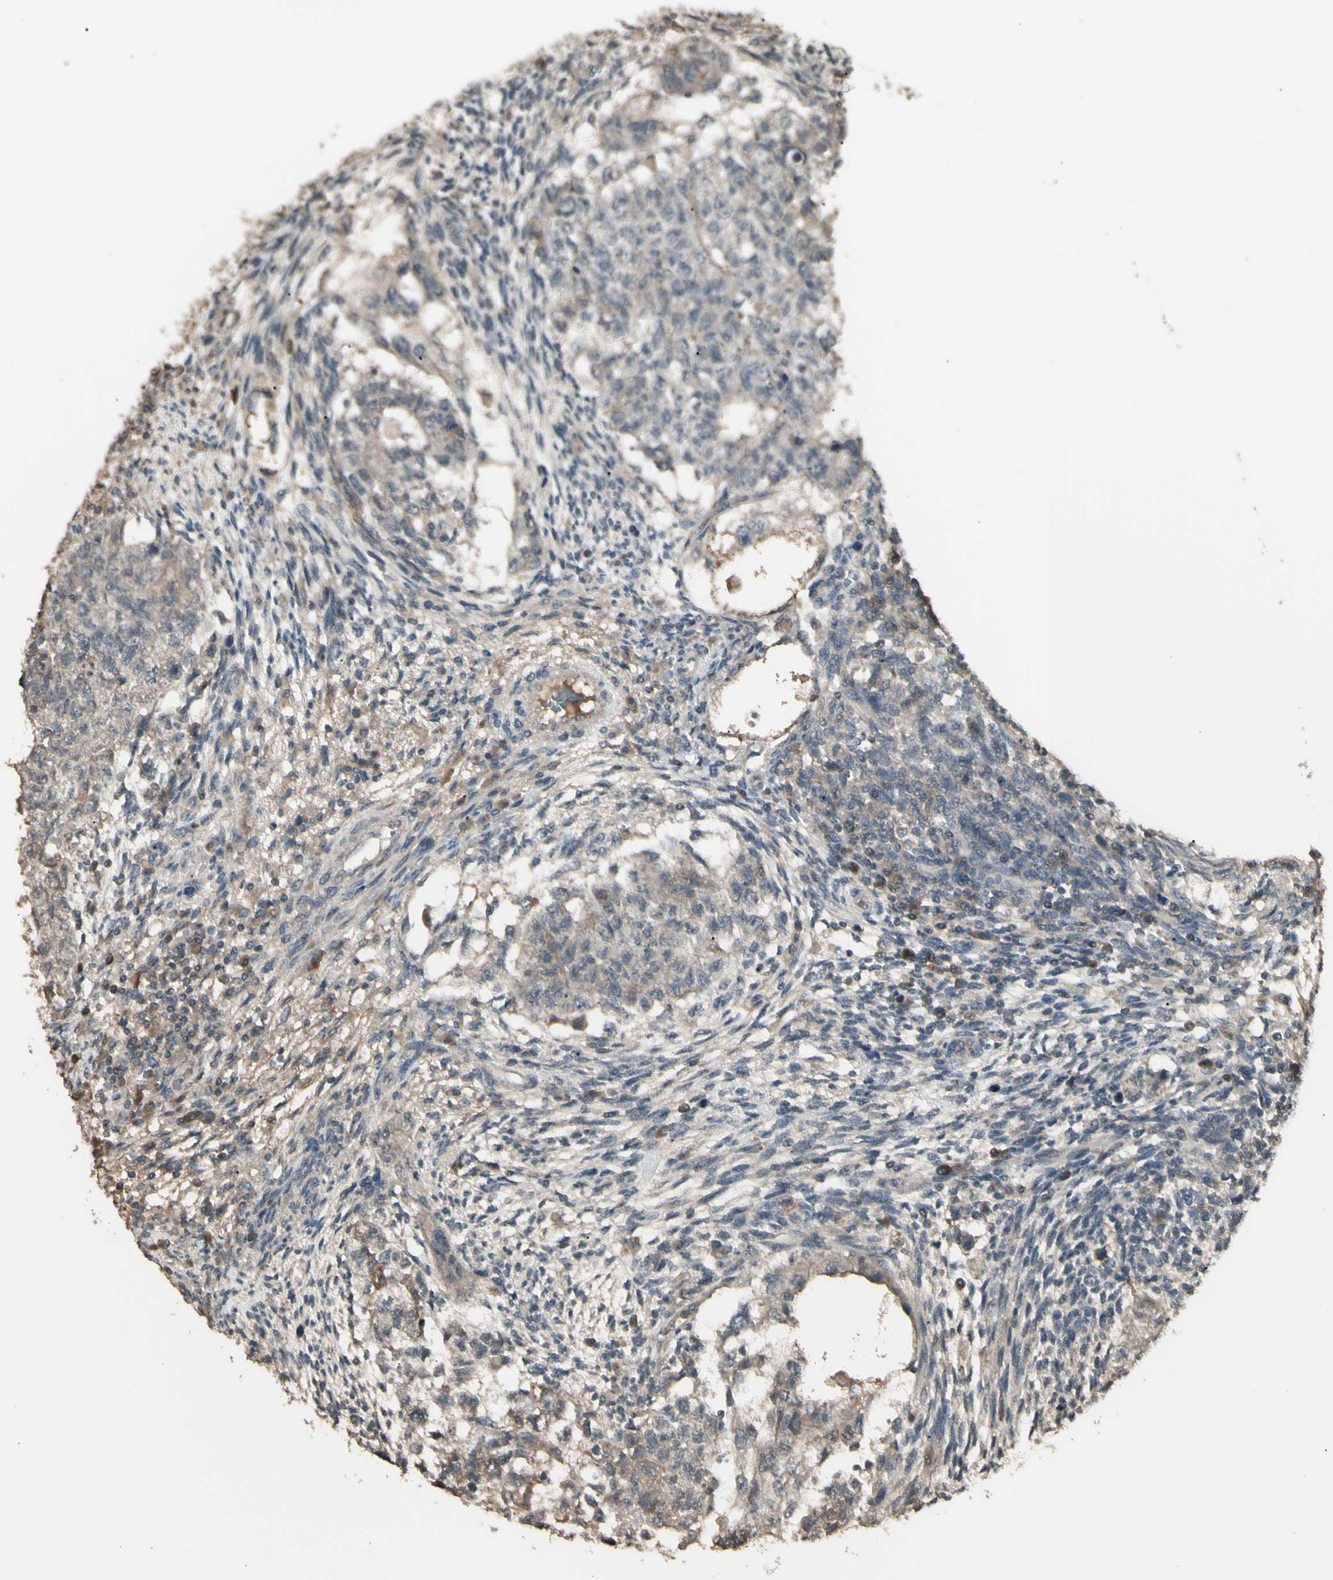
{"staining": {"intensity": "weak", "quantity": ">75%", "location": "cytoplasmic/membranous"}, "tissue": "testis cancer", "cell_type": "Tumor cells", "image_type": "cancer", "snomed": [{"axis": "morphology", "description": "Normal tissue, NOS"}, {"axis": "morphology", "description": "Carcinoma, Embryonal, NOS"}, {"axis": "topography", "description": "Testis"}], "caption": "This is an image of immunohistochemistry staining of embryonal carcinoma (testis), which shows weak staining in the cytoplasmic/membranous of tumor cells.", "gene": "GNAS", "patient": {"sex": "male", "age": 36}}